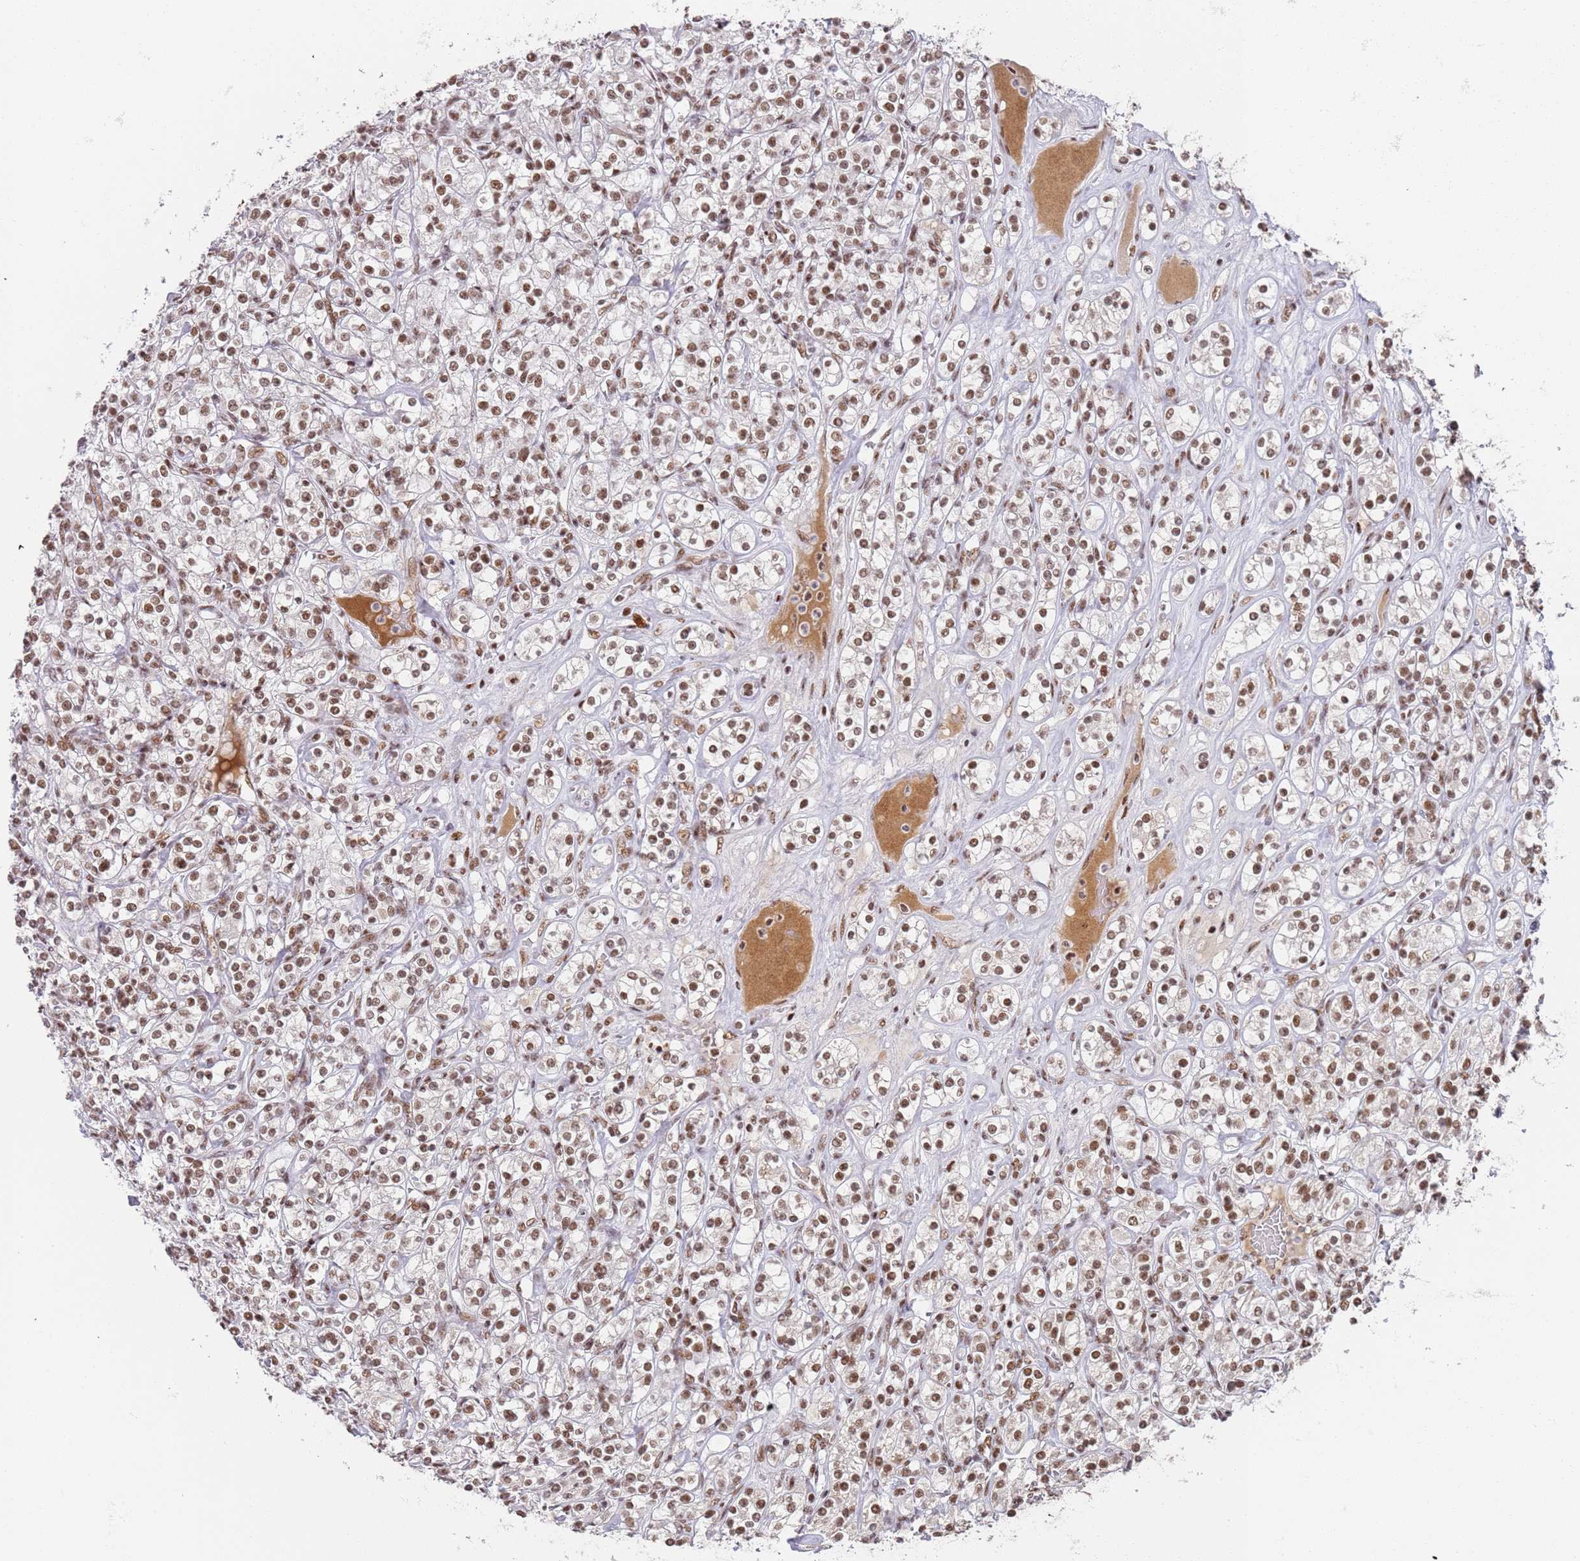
{"staining": {"intensity": "moderate", "quantity": ">75%", "location": "nuclear"}, "tissue": "renal cancer", "cell_type": "Tumor cells", "image_type": "cancer", "snomed": [{"axis": "morphology", "description": "Adenocarcinoma, NOS"}, {"axis": "topography", "description": "Kidney"}], "caption": "Immunohistochemistry (IHC) of renal cancer (adenocarcinoma) exhibits medium levels of moderate nuclear positivity in approximately >75% of tumor cells. Using DAB (3,3'-diaminobenzidine) (brown) and hematoxylin (blue) stains, captured at high magnification using brightfield microscopy.", "gene": "AKAP8L", "patient": {"sex": "male", "age": 77}}